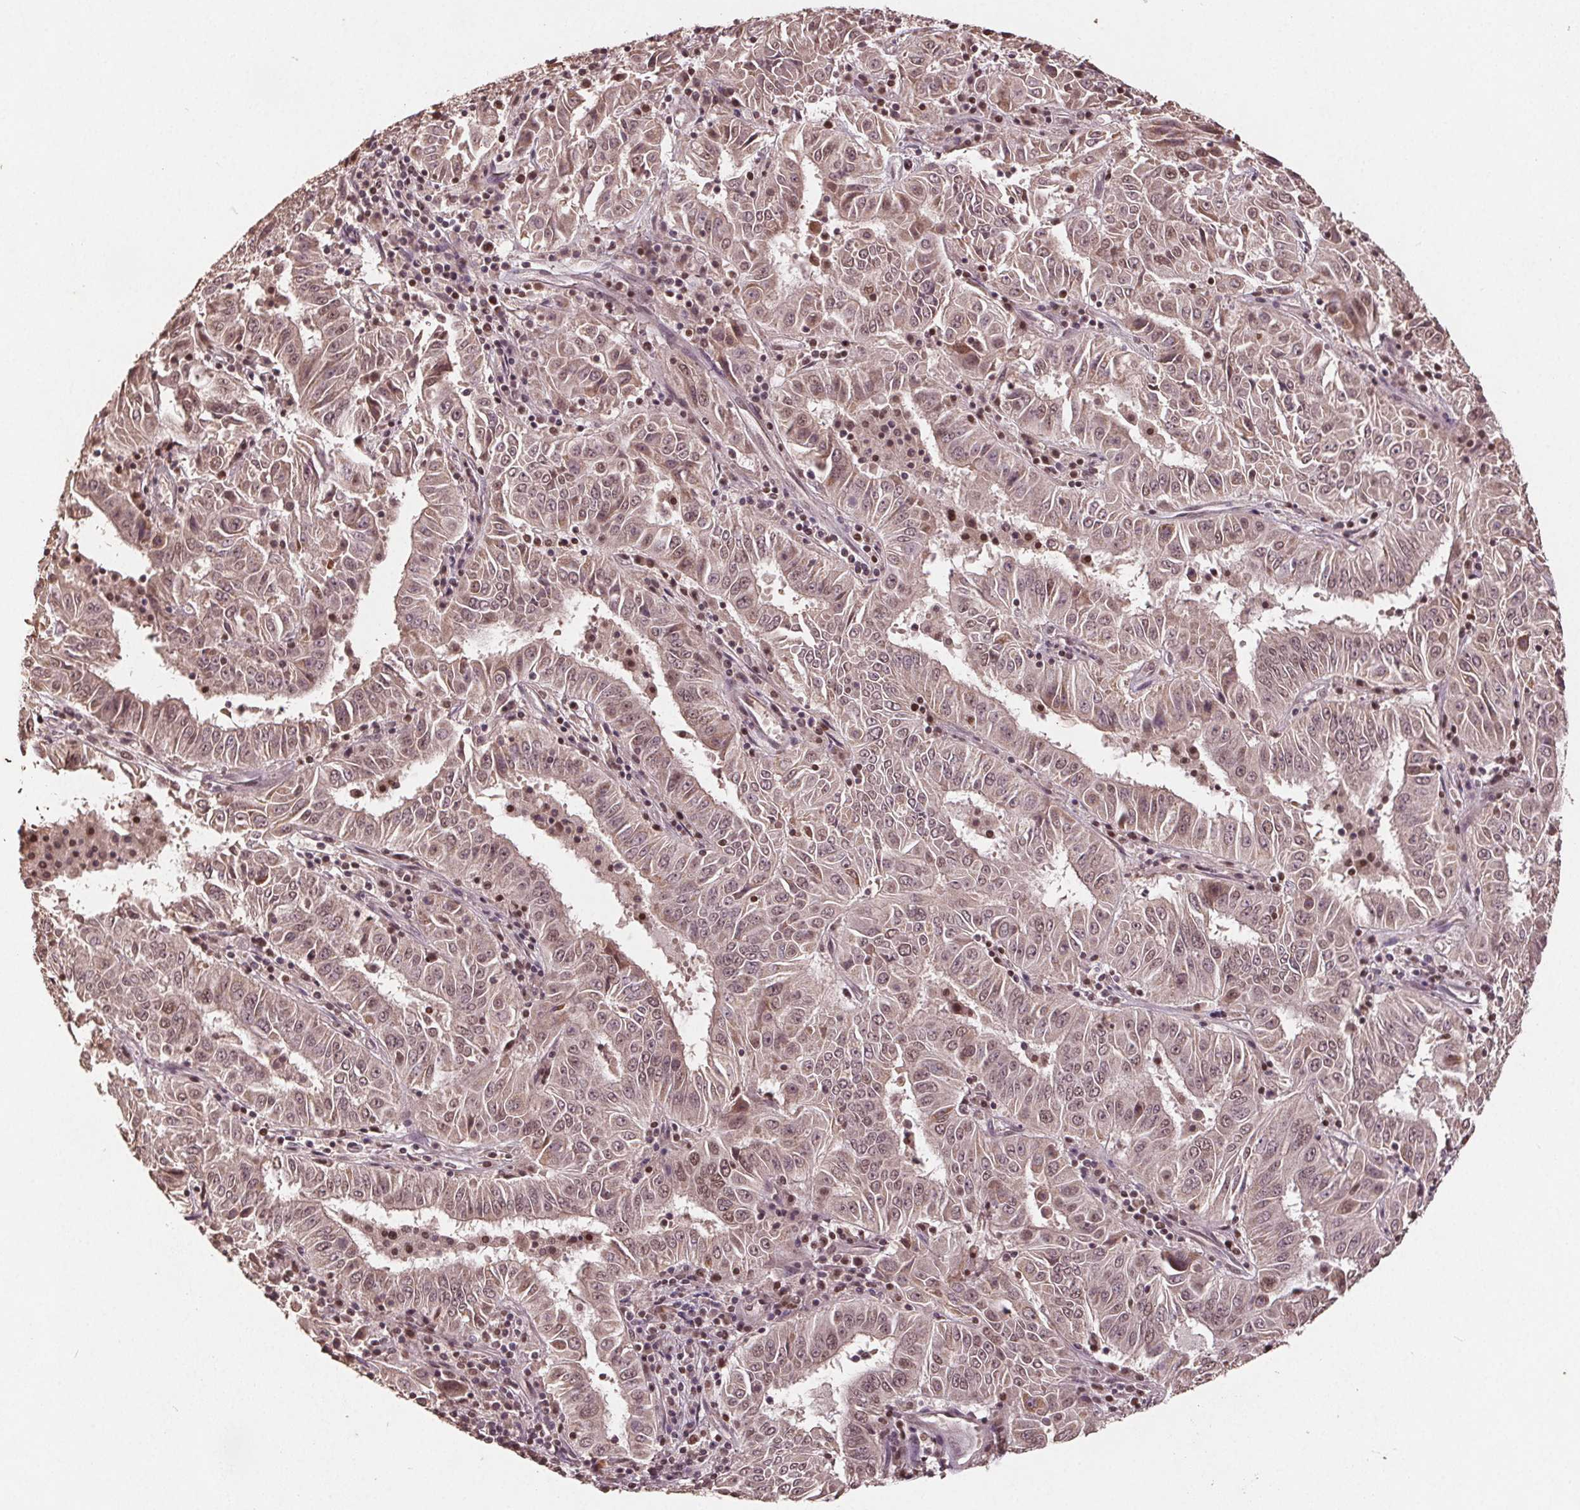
{"staining": {"intensity": "weak", "quantity": ">75%", "location": "cytoplasmic/membranous,nuclear"}, "tissue": "pancreatic cancer", "cell_type": "Tumor cells", "image_type": "cancer", "snomed": [{"axis": "morphology", "description": "Adenocarcinoma, NOS"}, {"axis": "topography", "description": "Pancreas"}], "caption": "High-magnification brightfield microscopy of pancreatic cancer (adenocarcinoma) stained with DAB (brown) and counterstained with hematoxylin (blue). tumor cells exhibit weak cytoplasmic/membranous and nuclear staining is seen in about>75% of cells. Immunohistochemistry (ihc) stains the protein of interest in brown and the nuclei are stained blue.", "gene": "DNMT3B", "patient": {"sex": "male", "age": 63}}